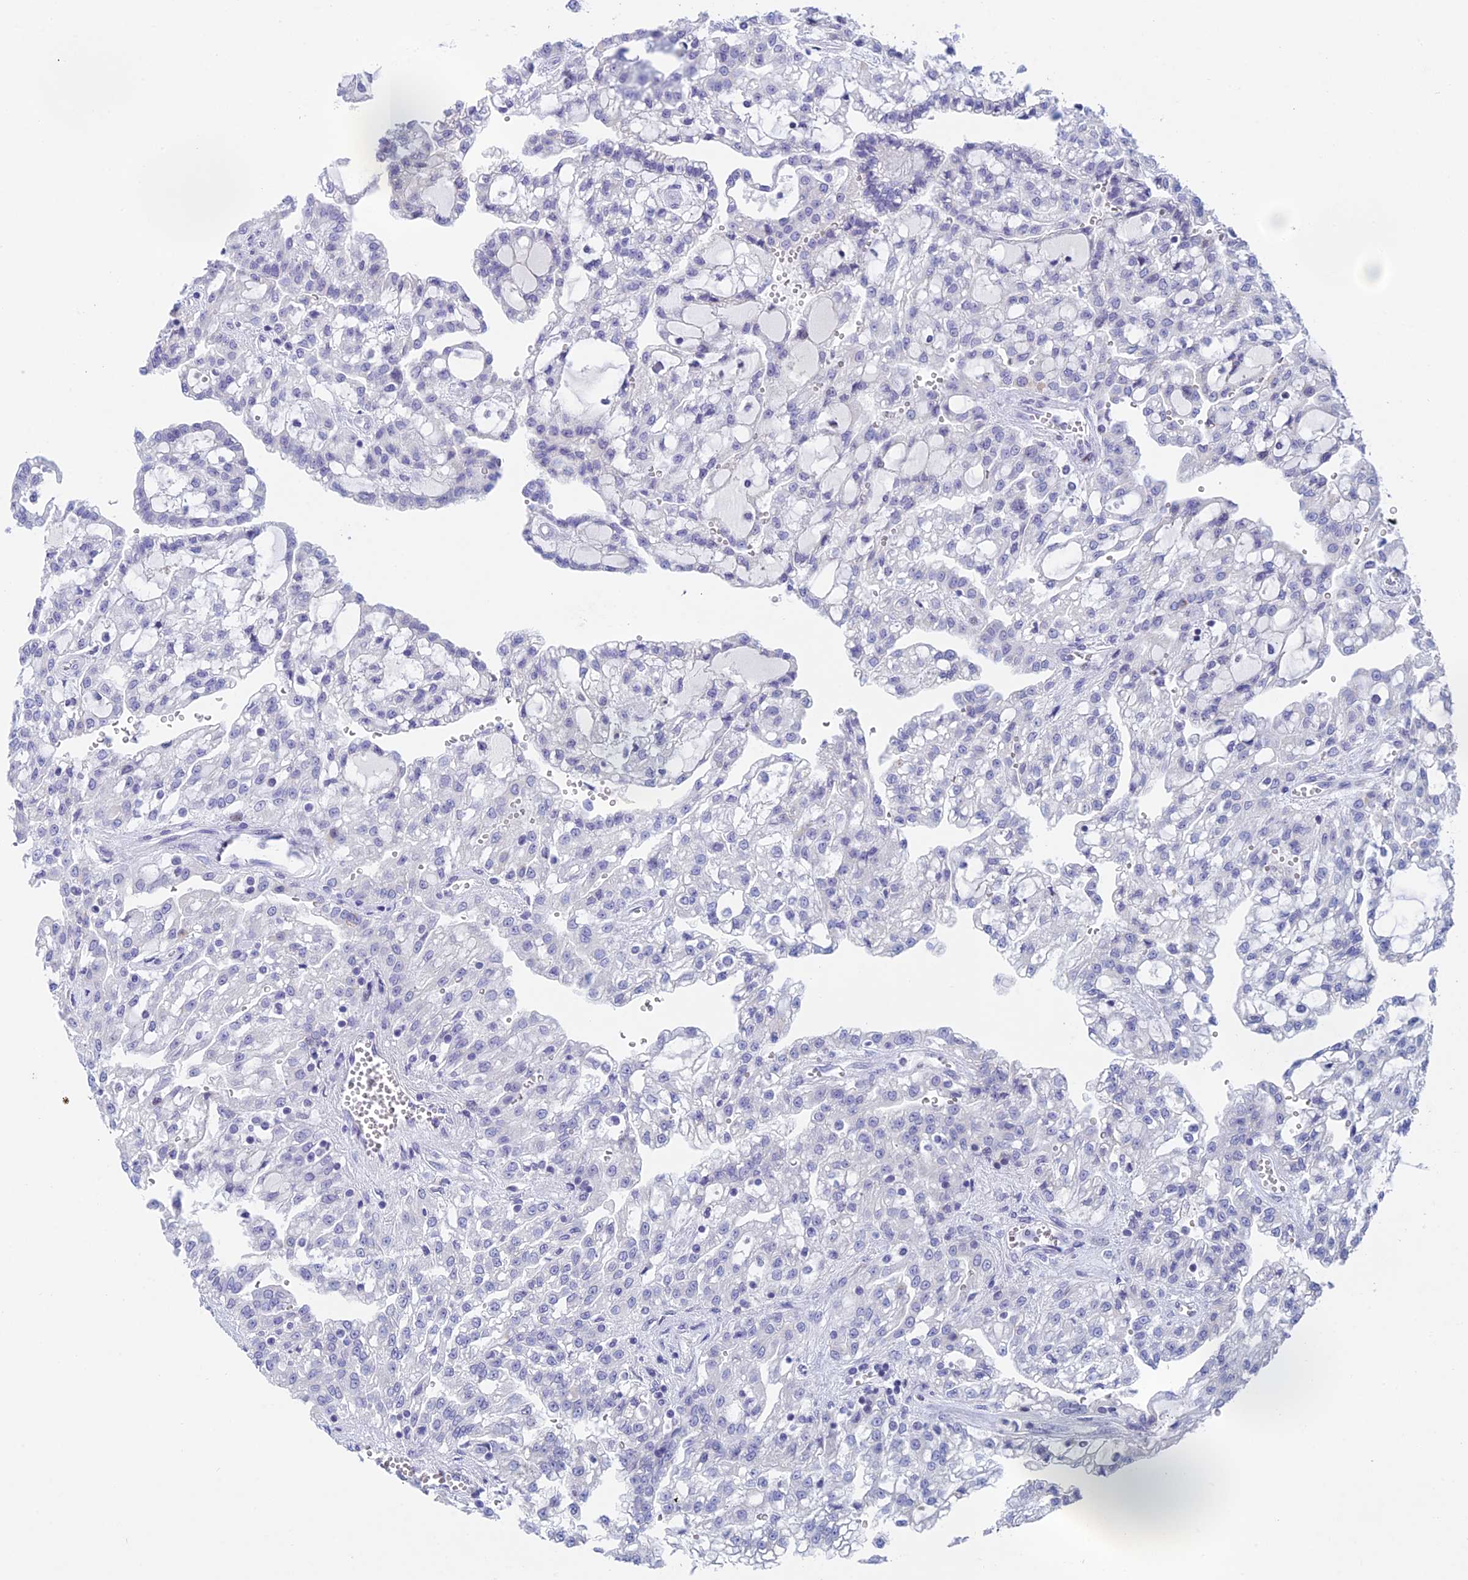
{"staining": {"intensity": "negative", "quantity": "none", "location": "none"}, "tissue": "renal cancer", "cell_type": "Tumor cells", "image_type": "cancer", "snomed": [{"axis": "morphology", "description": "Adenocarcinoma, NOS"}, {"axis": "topography", "description": "Kidney"}], "caption": "DAB immunohistochemical staining of human renal cancer displays no significant positivity in tumor cells.", "gene": "REXO5", "patient": {"sex": "male", "age": 63}}